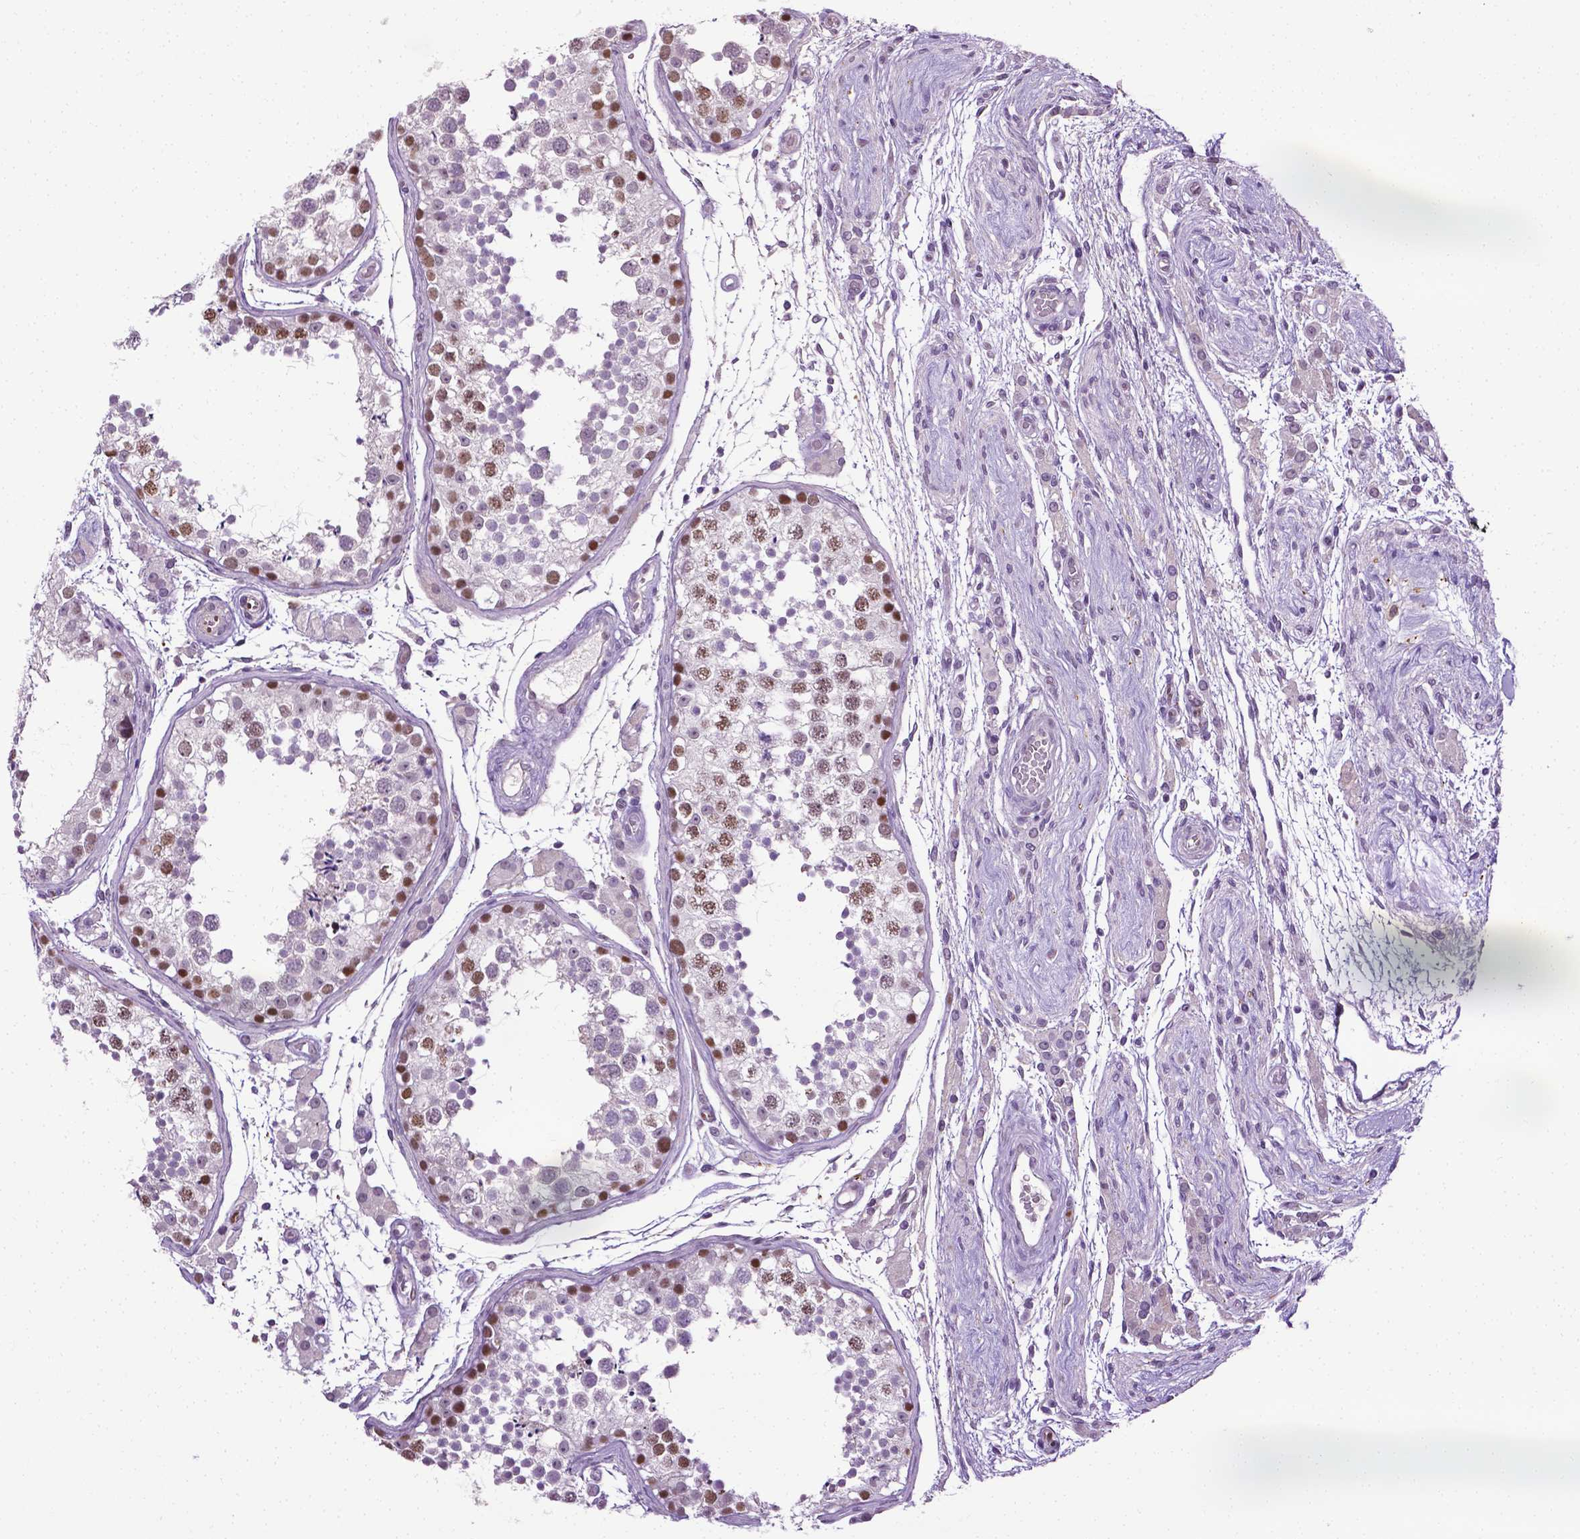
{"staining": {"intensity": "moderate", "quantity": "25%-75%", "location": "nuclear"}, "tissue": "testis", "cell_type": "Cells in seminiferous ducts", "image_type": "normal", "snomed": [{"axis": "morphology", "description": "Normal tissue, NOS"}, {"axis": "morphology", "description": "Seminoma, NOS"}, {"axis": "topography", "description": "Testis"}], "caption": "A histopathology image of human testis stained for a protein exhibits moderate nuclear brown staining in cells in seminiferous ducts. (Brightfield microscopy of DAB IHC at high magnification).", "gene": "PTGER3", "patient": {"sex": "male", "age": 29}}